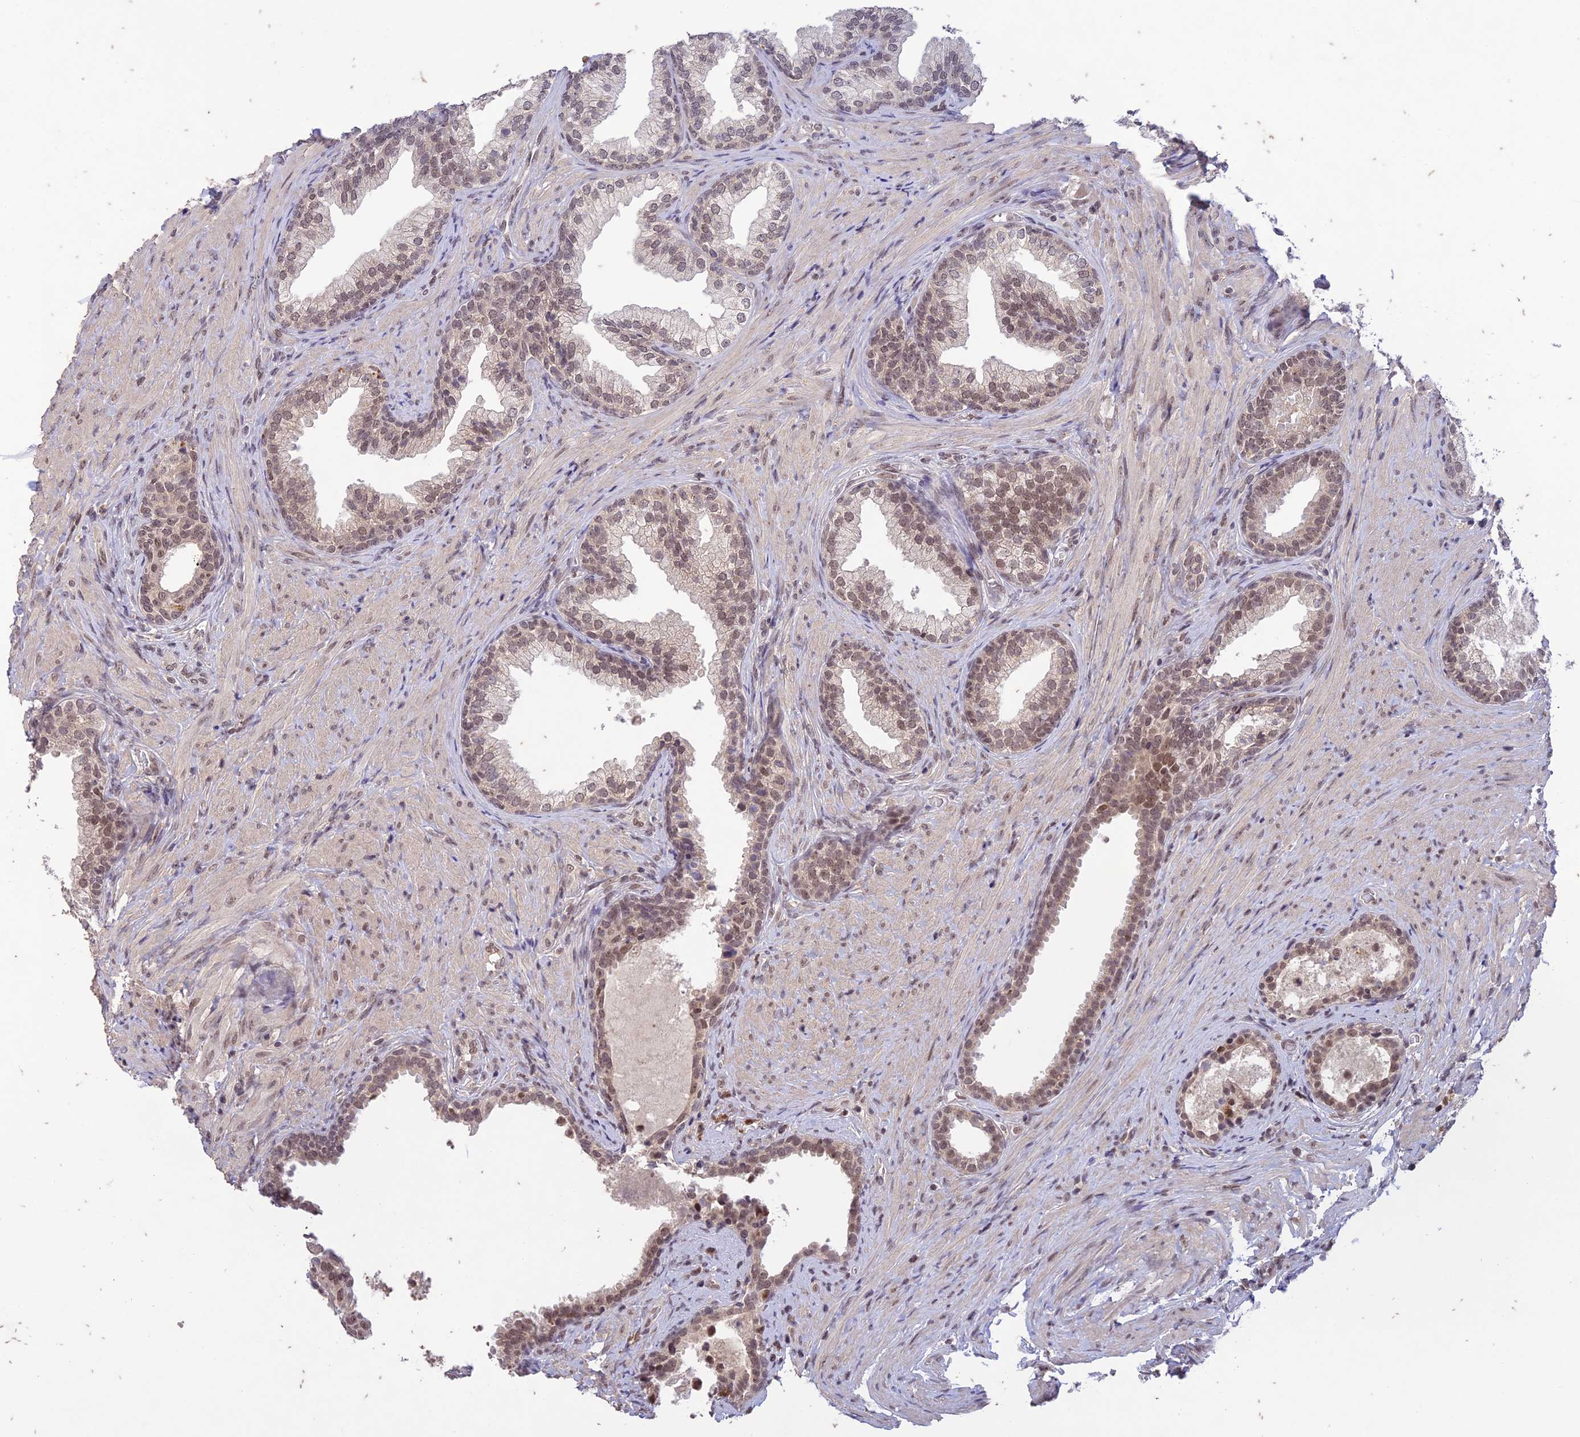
{"staining": {"intensity": "weak", "quantity": ">75%", "location": "nuclear"}, "tissue": "prostate", "cell_type": "Glandular cells", "image_type": "normal", "snomed": [{"axis": "morphology", "description": "Normal tissue, NOS"}, {"axis": "topography", "description": "Prostate"}], "caption": "Prostate was stained to show a protein in brown. There is low levels of weak nuclear expression in about >75% of glandular cells. (DAB IHC with brightfield microscopy, high magnification).", "gene": "POP4", "patient": {"sex": "male", "age": 76}}